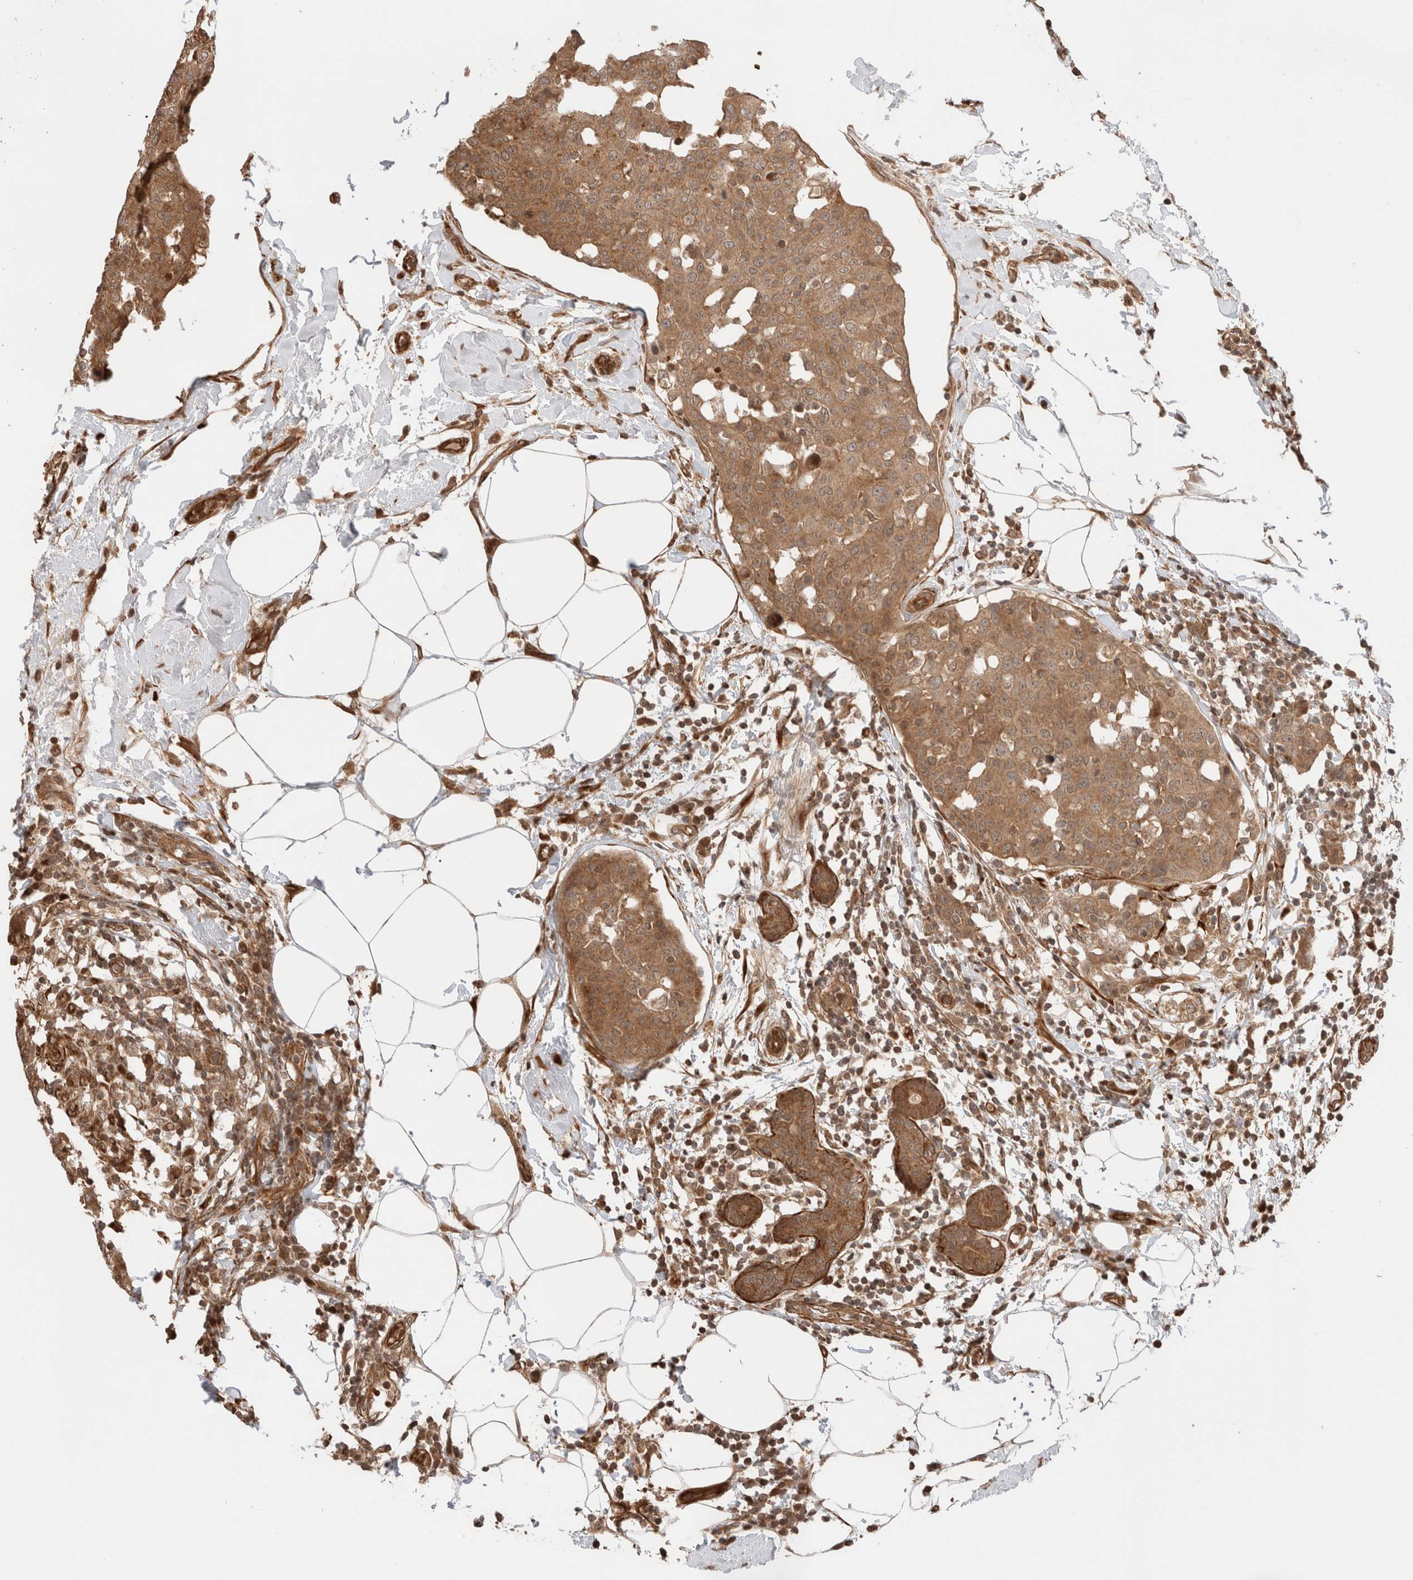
{"staining": {"intensity": "moderate", "quantity": ">75%", "location": "cytoplasmic/membranous"}, "tissue": "breast cancer", "cell_type": "Tumor cells", "image_type": "cancer", "snomed": [{"axis": "morphology", "description": "Normal tissue, NOS"}, {"axis": "morphology", "description": "Duct carcinoma"}, {"axis": "topography", "description": "Breast"}], "caption": "Breast cancer (intraductal carcinoma) stained for a protein reveals moderate cytoplasmic/membranous positivity in tumor cells.", "gene": "ZNF649", "patient": {"sex": "female", "age": 37}}